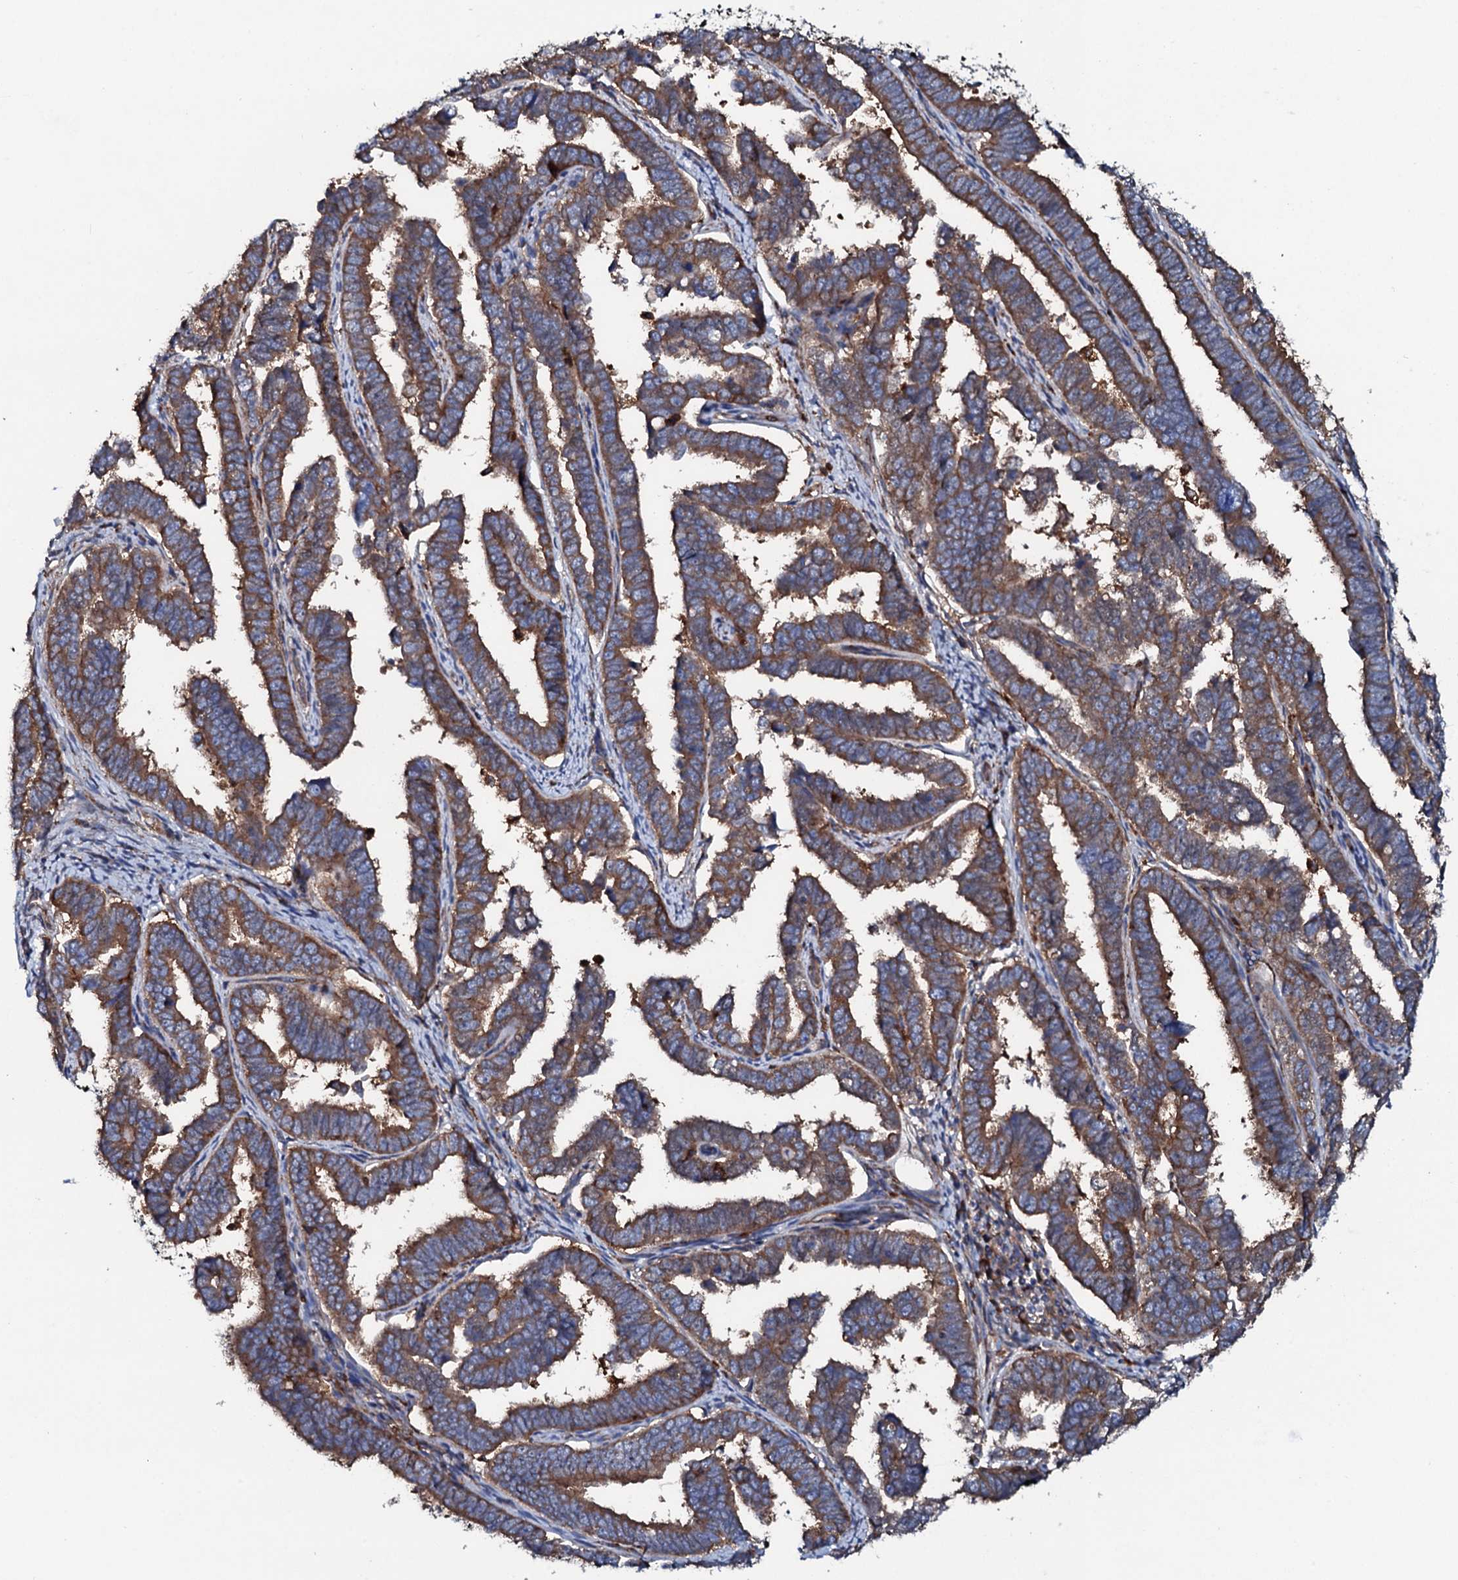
{"staining": {"intensity": "moderate", "quantity": ">75%", "location": "cytoplasmic/membranous"}, "tissue": "endometrial cancer", "cell_type": "Tumor cells", "image_type": "cancer", "snomed": [{"axis": "morphology", "description": "Adenocarcinoma, NOS"}, {"axis": "topography", "description": "Endometrium"}], "caption": "Protein positivity by immunohistochemistry (IHC) exhibits moderate cytoplasmic/membranous expression in about >75% of tumor cells in adenocarcinoma (endometrial).", "gene": "P2RX4", "patient": {"sex": "female", "age": 75}}